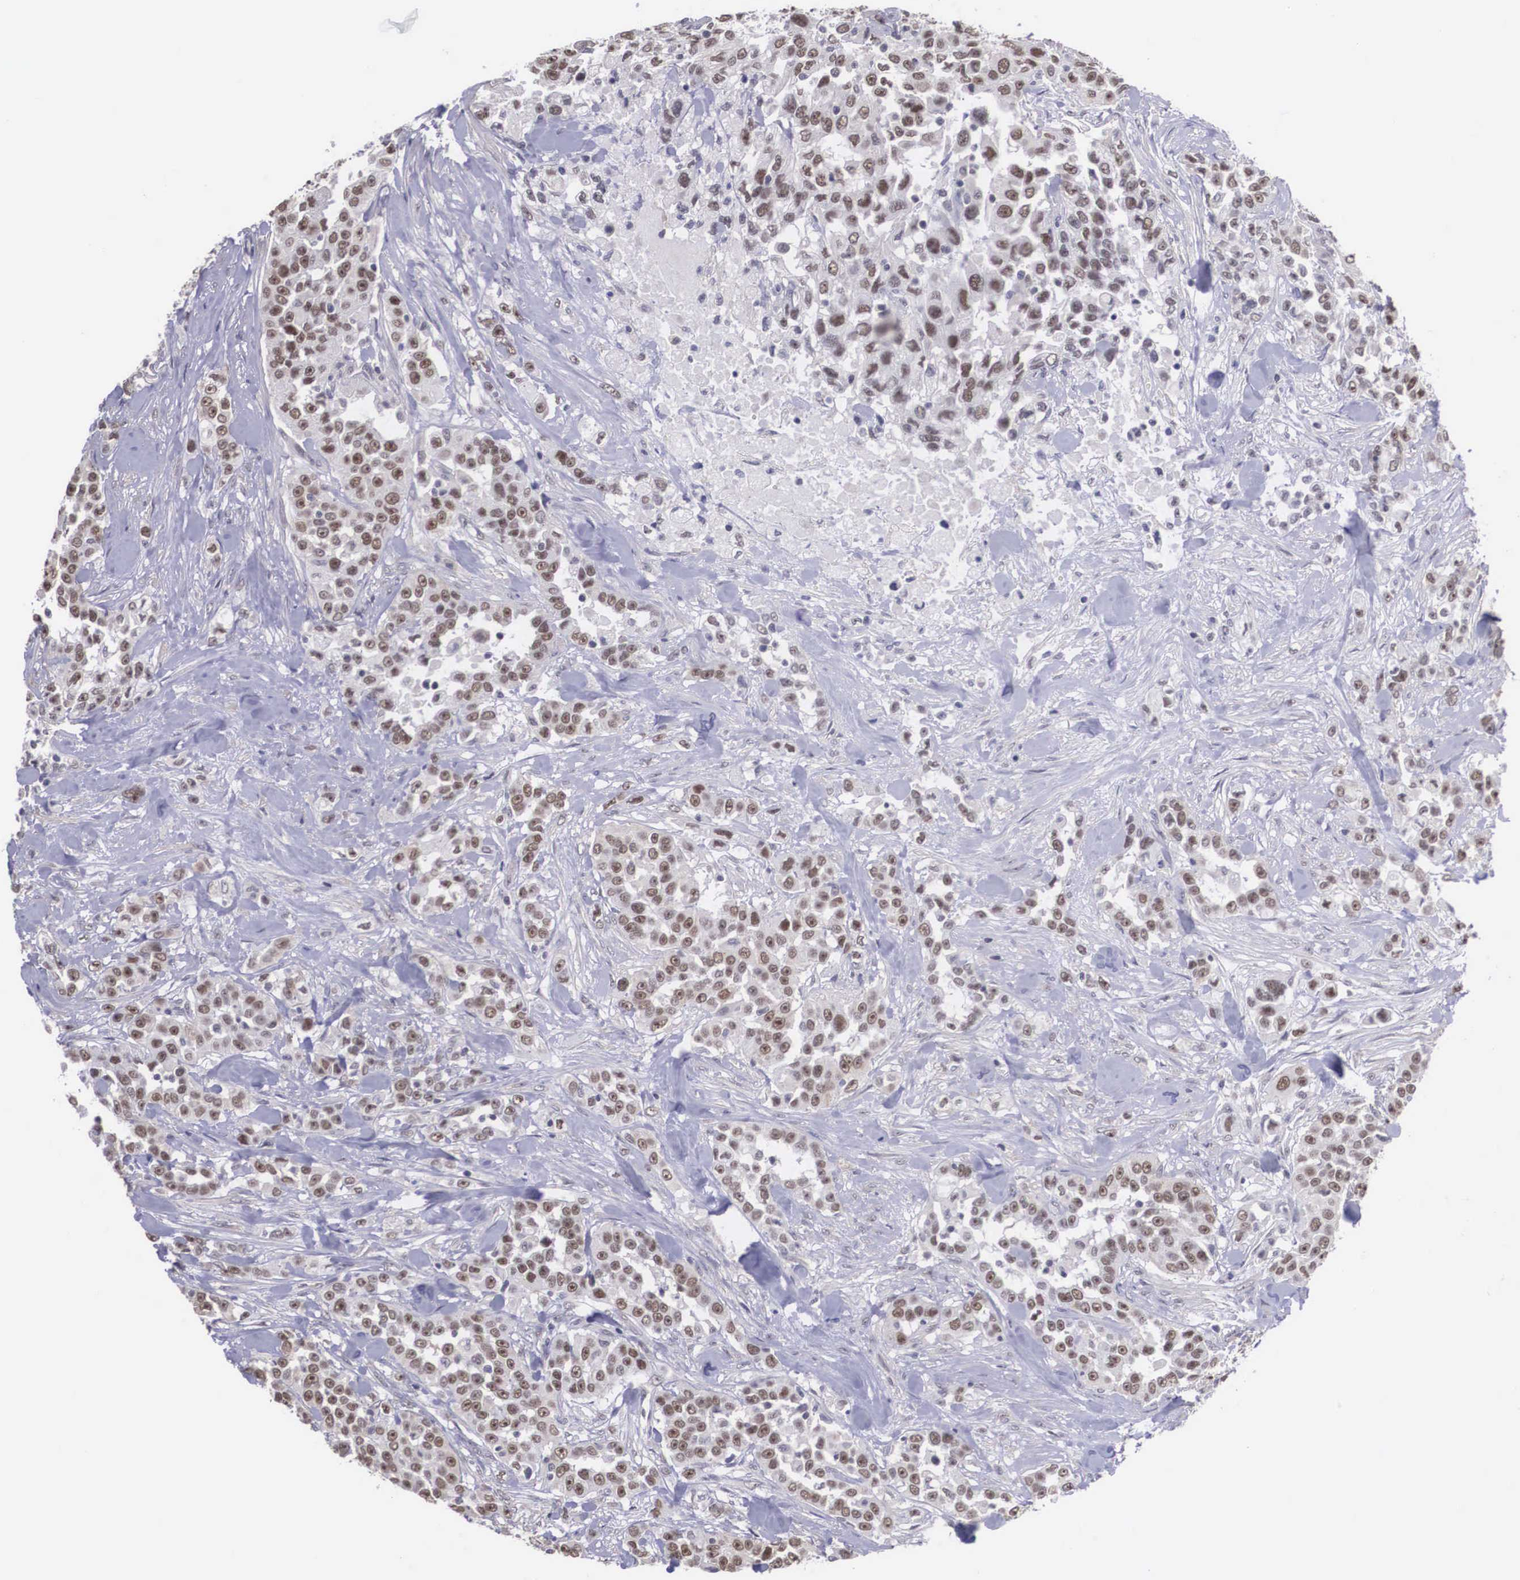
{"staining": {"intensity": "weak", "quantity": "25%-75%", "location": "nuclear"}, "tissue": "urothelial cancer", "cell_type": "Tumor cells", "image_type": "cancer", "snomed": [{"axis": "morphology", "description": "Urothelial carcinoma, High grade"}, {"axis": "topography", "description": "Urinary bladder"}], "caption": "This photomicrograph displays immunohistochemistry staining of human urothelial cancer, with low weak nuclear staining in approximately 25%-75% of tumor cells.", "gene": "ZNF275", "patient": {"sex": "female", "age": 80}}